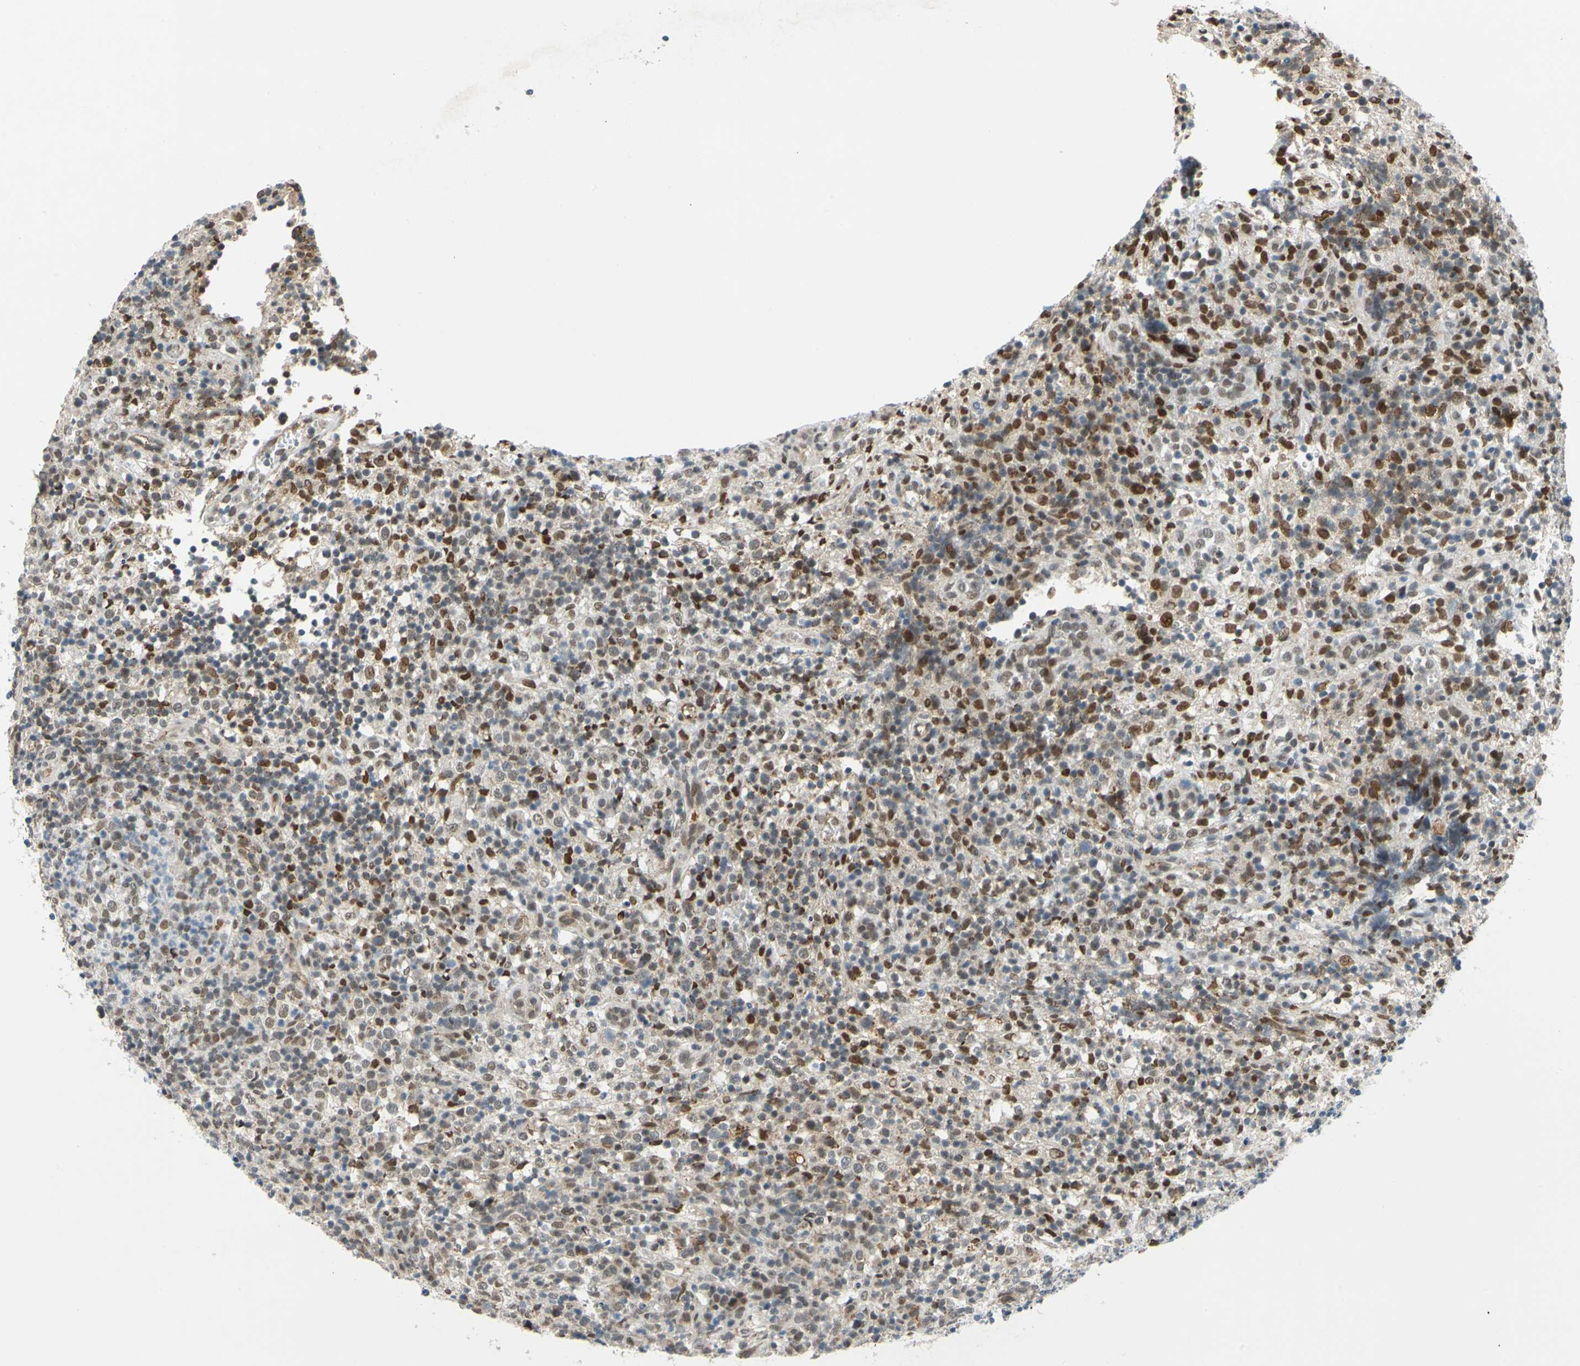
{"staining": {"intensity": "strong", "quantity": "25%-75%", "location": "cytoplasmic/membranous,nuclear"}, "tissue": "lymphoma", "cell_type": "Tumor cells", "image_type": "cancer", "snomed": [{"axis": "morphology", "description": "Malignant lymphoma, non-Hodgkin's type, High grade"}, {"axis": "topography", "description": "Lymph node"}], "caption": "Brown immunohistochemical staining in human lymphoma displays strong cytoplasmic/membranous and nuclear expression in approximately 25%-75% of tumor cells.", "gene": "POGZ", "patient": {"sex": "female", "age": 76}}